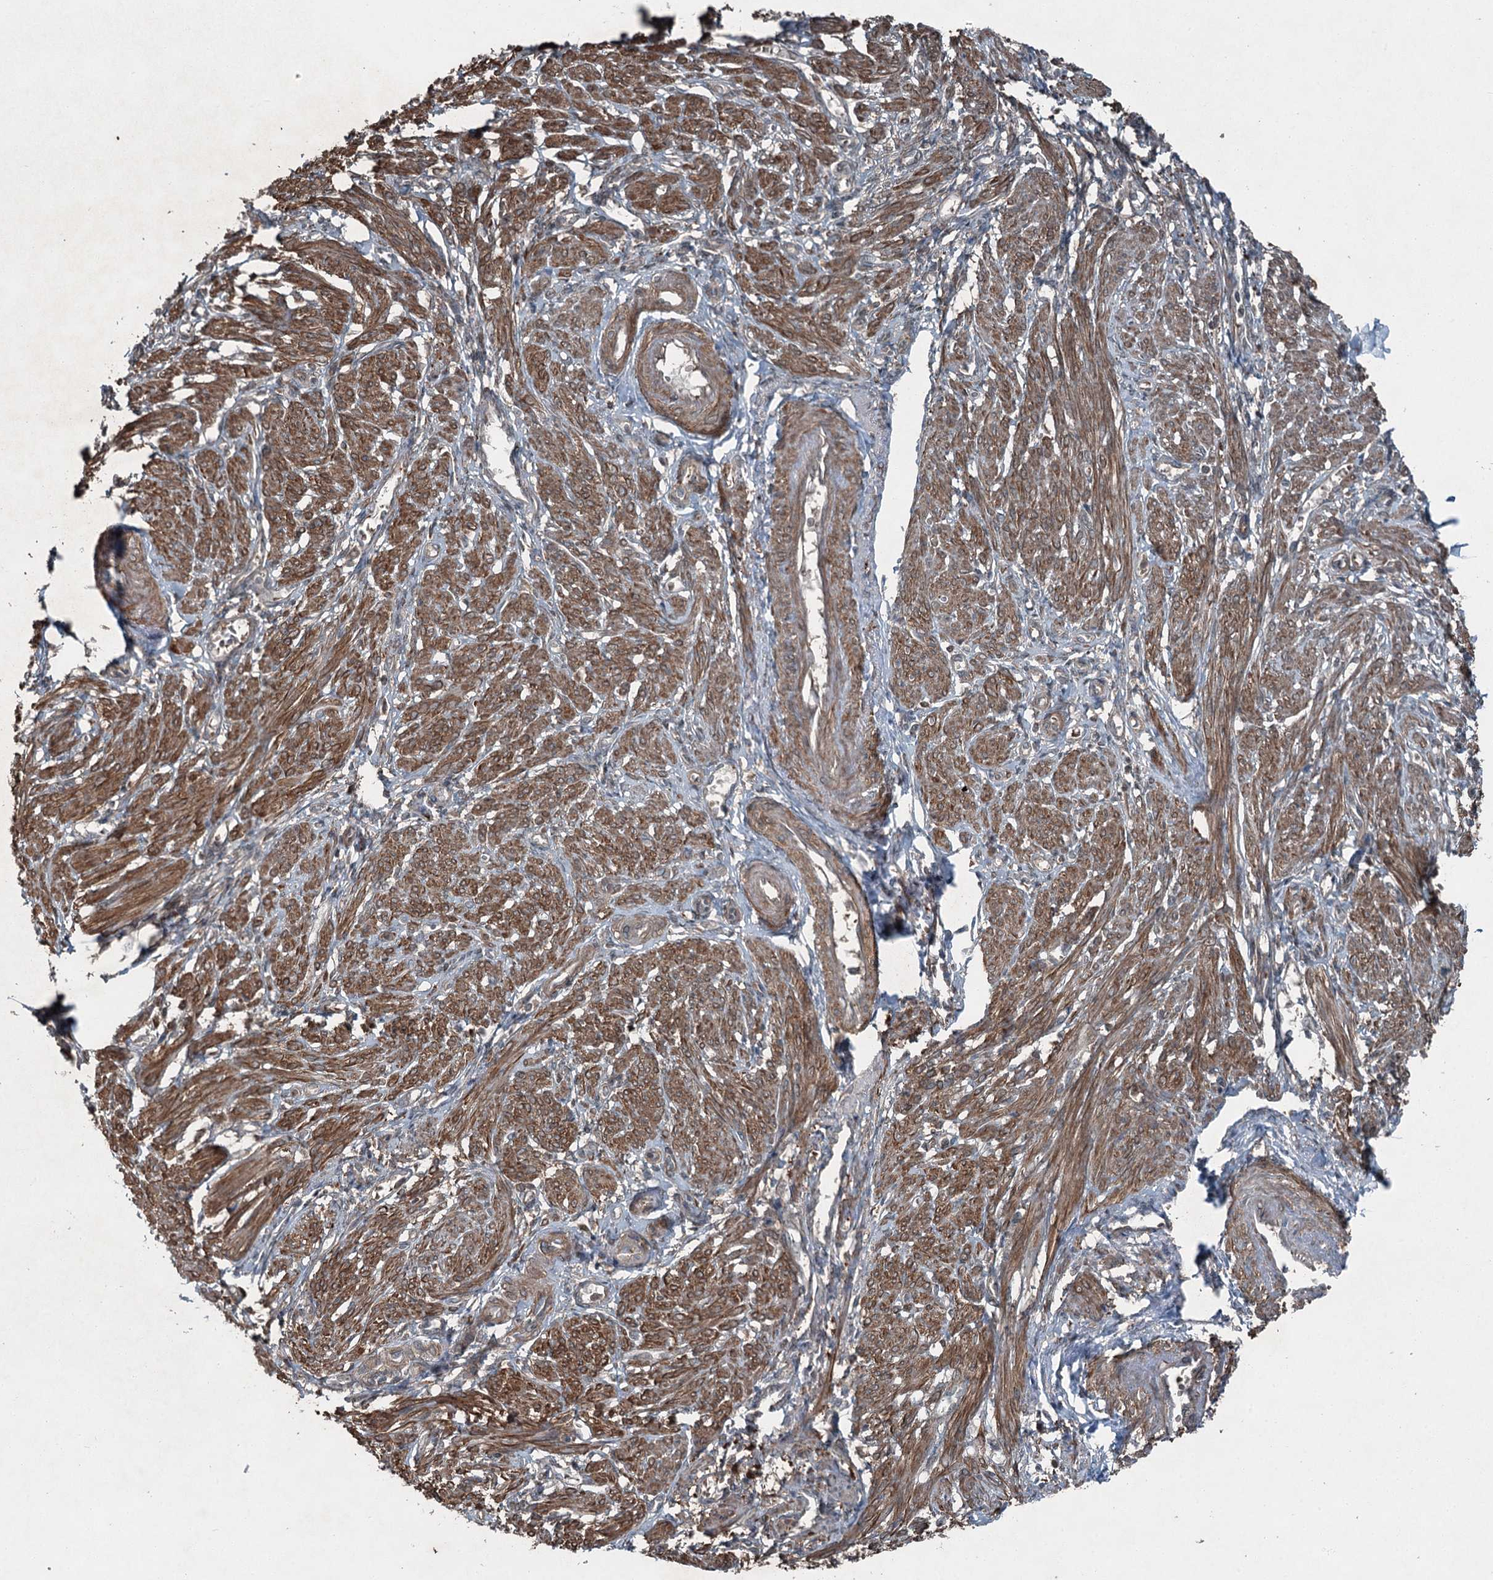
{"staining": {"intensity": "moderate", "quantity": ">75%", "location": "cytoplasmic/membranous"}, "tissue": "smooth muscle", "cell_type": "Smooth muscle cells", "image_type": "normal", "snomed": [{"axis": "morphology", "description": "Normal tissue, NOS"}, {"axis": "topography", "description": "Smooth muscle"}], "caption": "Smooth muscle cells exhibit medium levels of moderate cytoplasmic/membranous staining in about >75% of cells in benign smooth muscle. (IHC, brightfield microscopy, high magnification).", "gene": "BORCS7", "patient": {"sex": "female", "age": 39}}